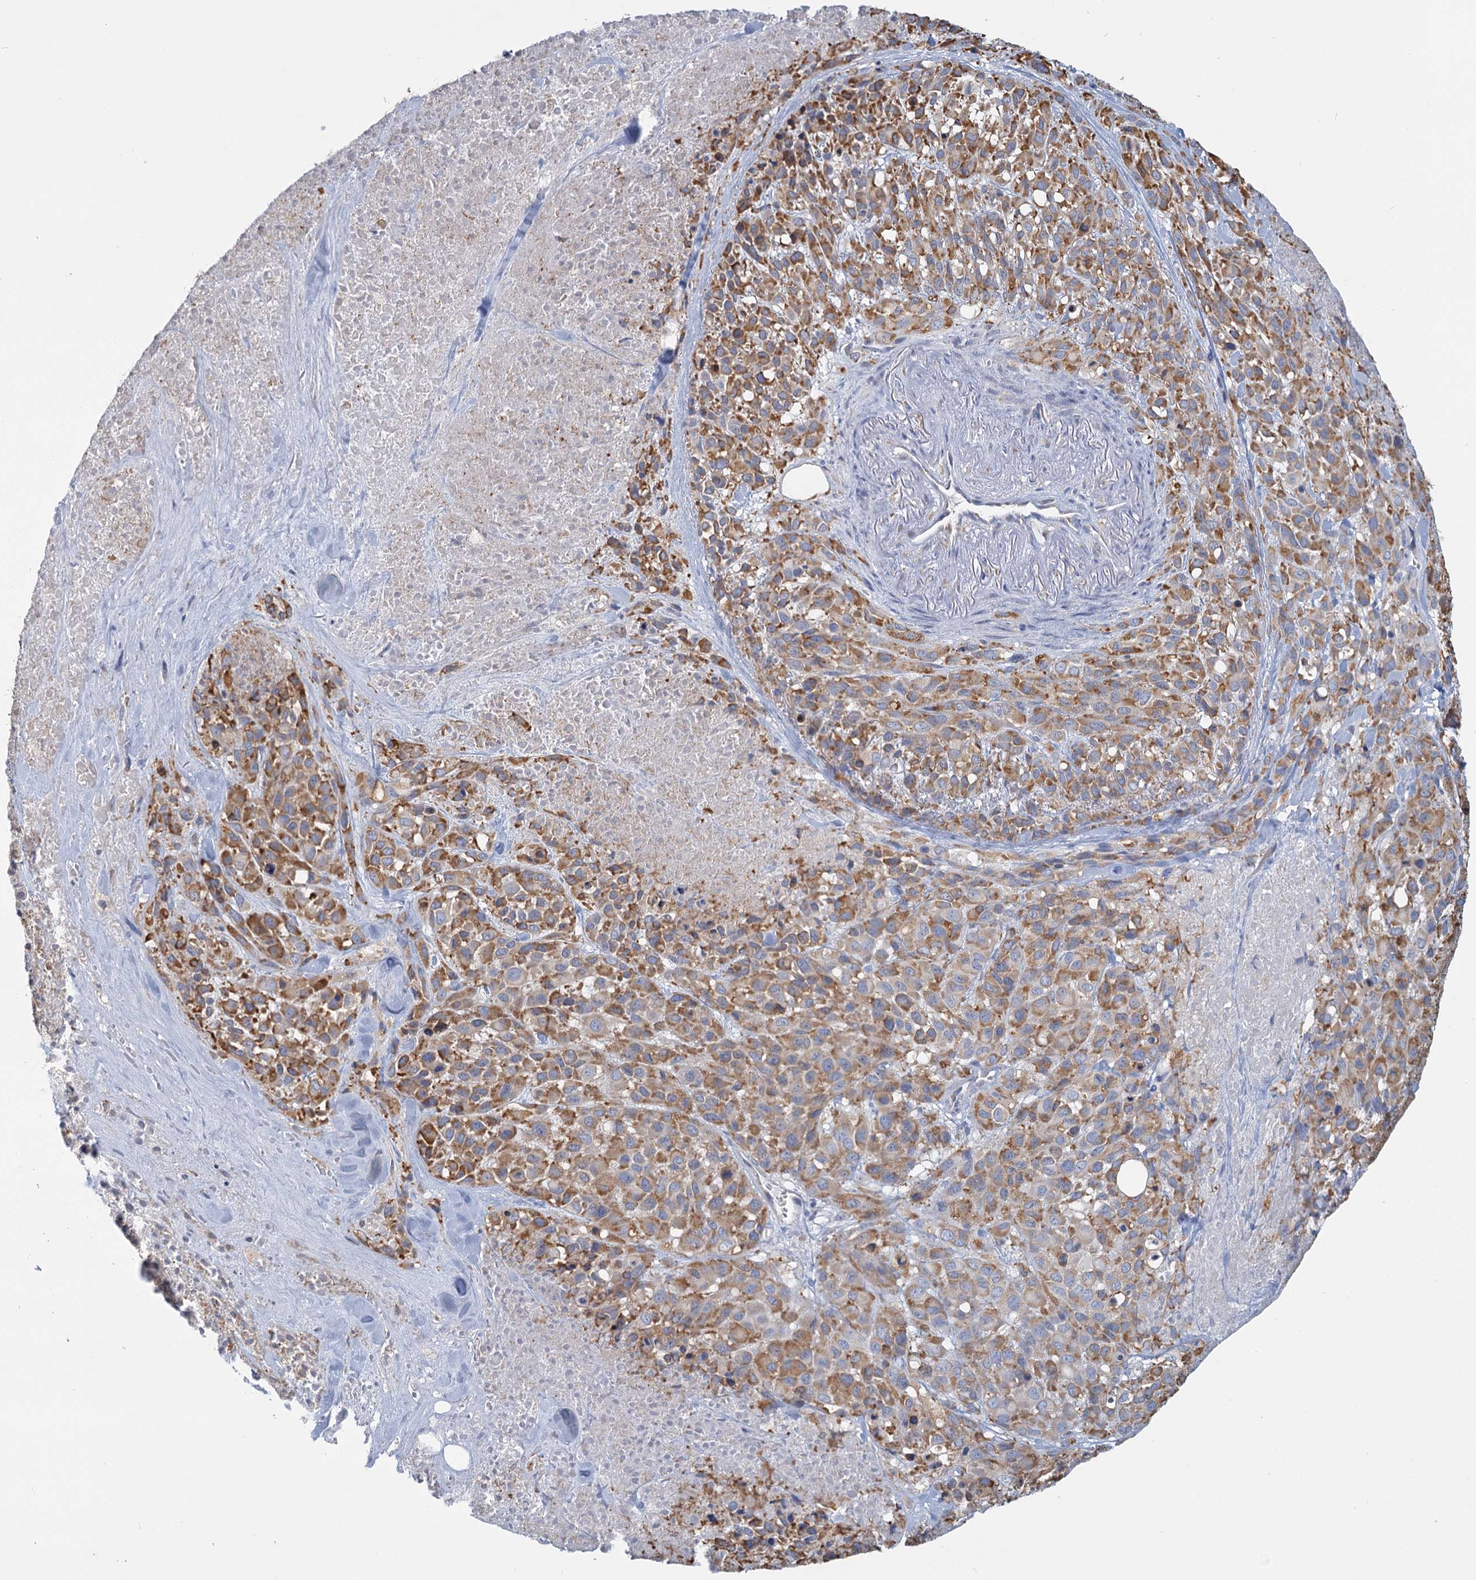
{"staining": {"intensity": "moderate", "quantity": ">75%", "location": "cytoplasmic/membranous"}, "tissue": "melanoma", "cell_type": "Tumor cells", "image_type": "cancer", "snomed": [{"axis": "morphology", "description": "Malignant melanoma, Metastatic site"}, {"axis": "topography", "description": "Skin"}], "caption": "Tumor cells display medium levels of moderate cytoplasmic/membranous positivity in about >75% of cells in melanoma.", "gene": "ANKRD16", "patient": {"sex": "female", "age": 81}}